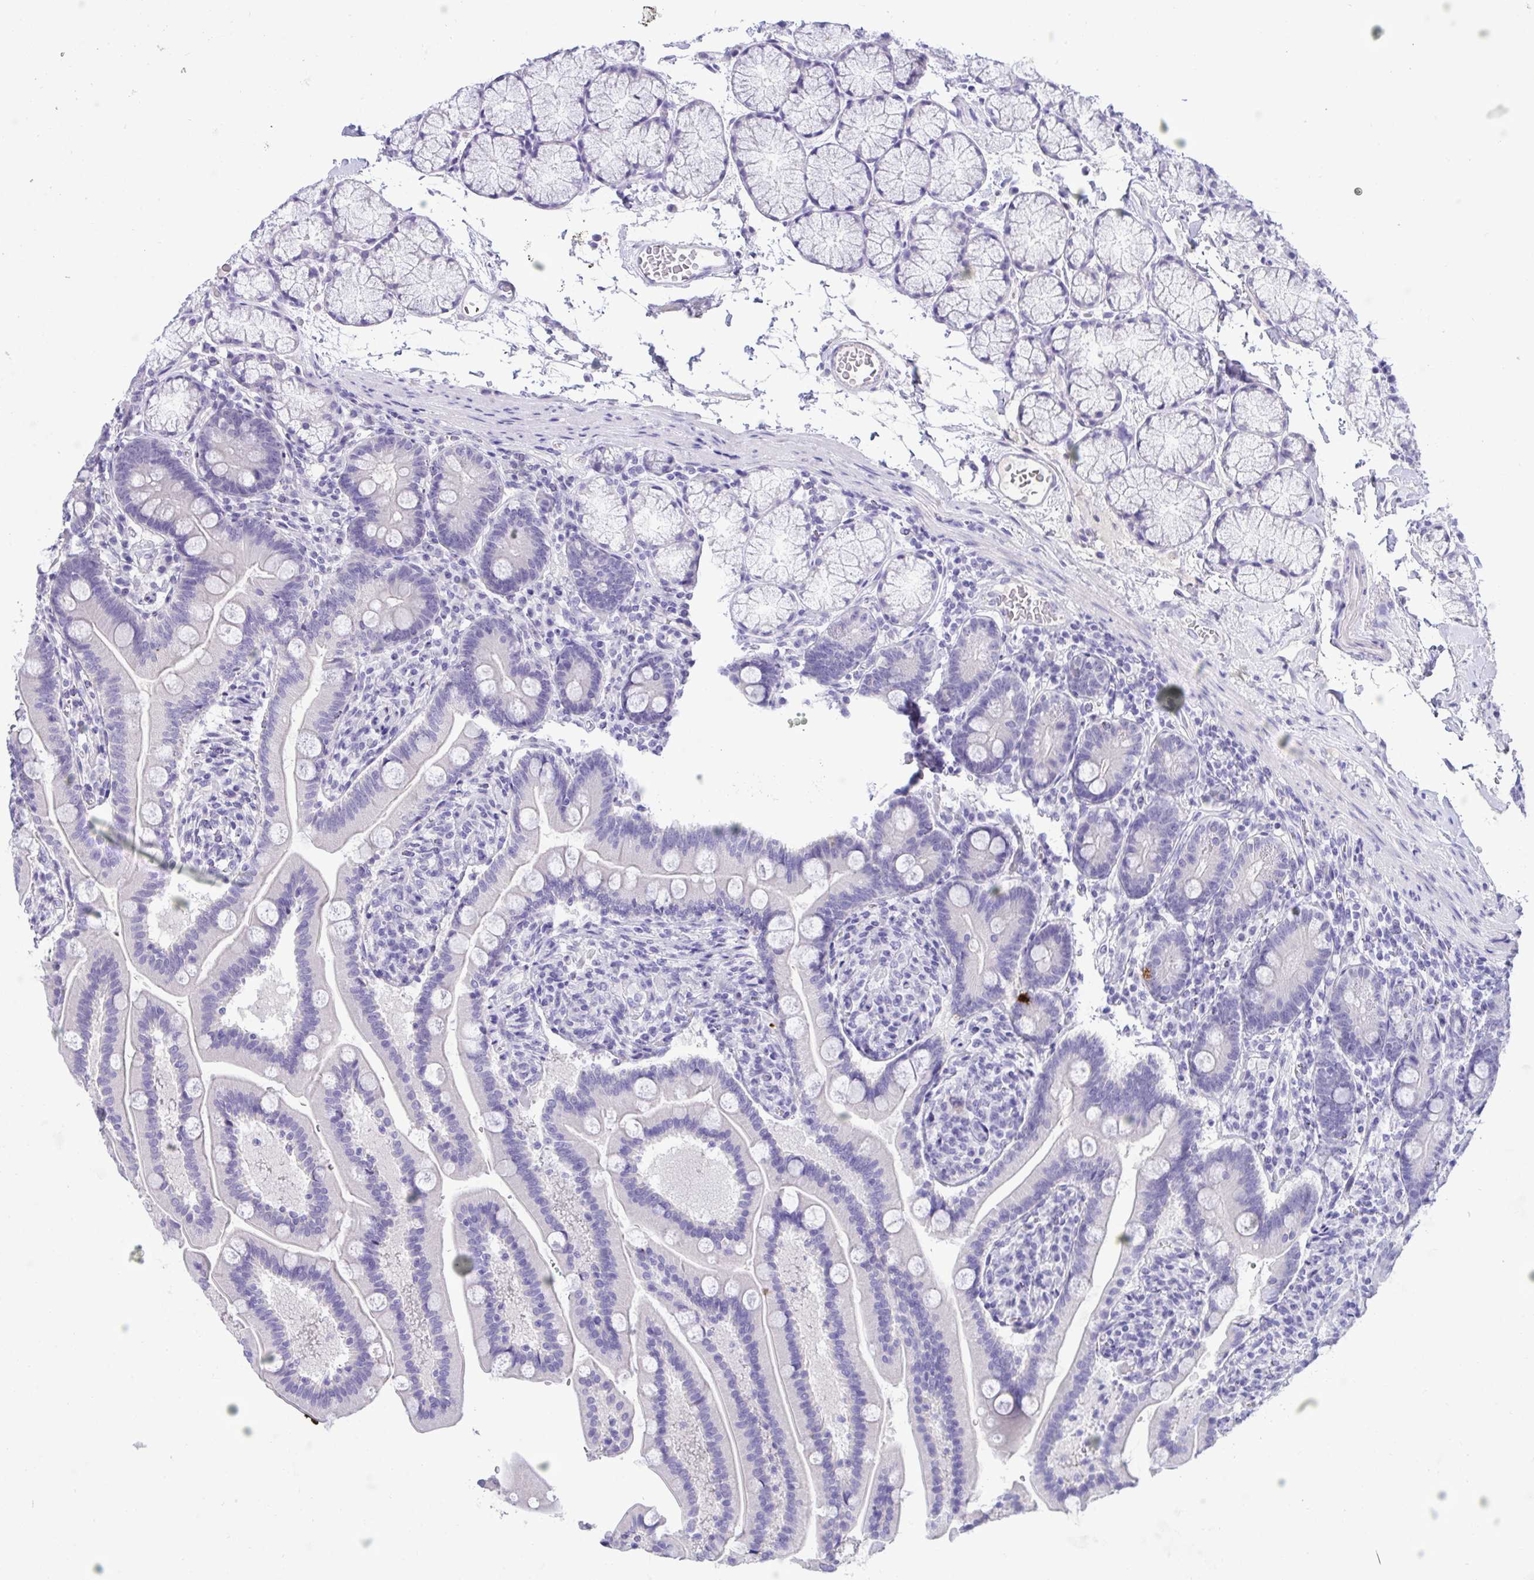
{"staining": {"intensity": "negative", "quantity": "none", "location": "none"}, "tissue": "duodenum", "cell_type": "Glandular cells", "image_type": "normal", "snomed": [{"axis": "morphology", "description": "Normal tissue, NOS"}, {"axis": "topography", "description": "Duodenum"}], "caption": "Immunohistochemistry image of normal duodenum: human duodenum stained with DAB exhibits no significant protein staining in glandular cells.", "gene": "TMCO5A", "patient": {"sex": "female", "age": 67}}